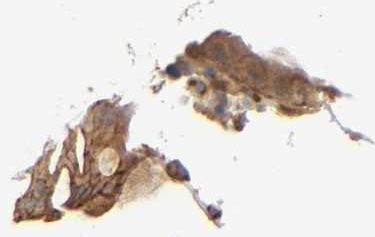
{"staining": {"intensity": "moderate", "quantity": ">75%", "location": "cytoplasmic/membranous"}, "tissue": "colorectal cancer", "cell_type": "Tumor cells", "image_type": "cancer", "snomed": [{"axis": "morphology", "description": "Normal tissue, NOS"}, {"axis": "morphology", "description": "Adenocarcinoma, NOS"}, {"axis": "topography", "description": "Colon"}], "caption": "Tumor cells display medium levels of moderate cytoplasmic/membranous staining in approximately >75% of cells in colorectal cancer (adenocarcinoma). The protein is stained brown, and the nuclei are stained in blue (DAB (3,3'-diaminobenzidine) IHC with brightfield microscopy, high magnification).", "gene": "NDRG2", "patient": {"sex": "female", "age": 78}}